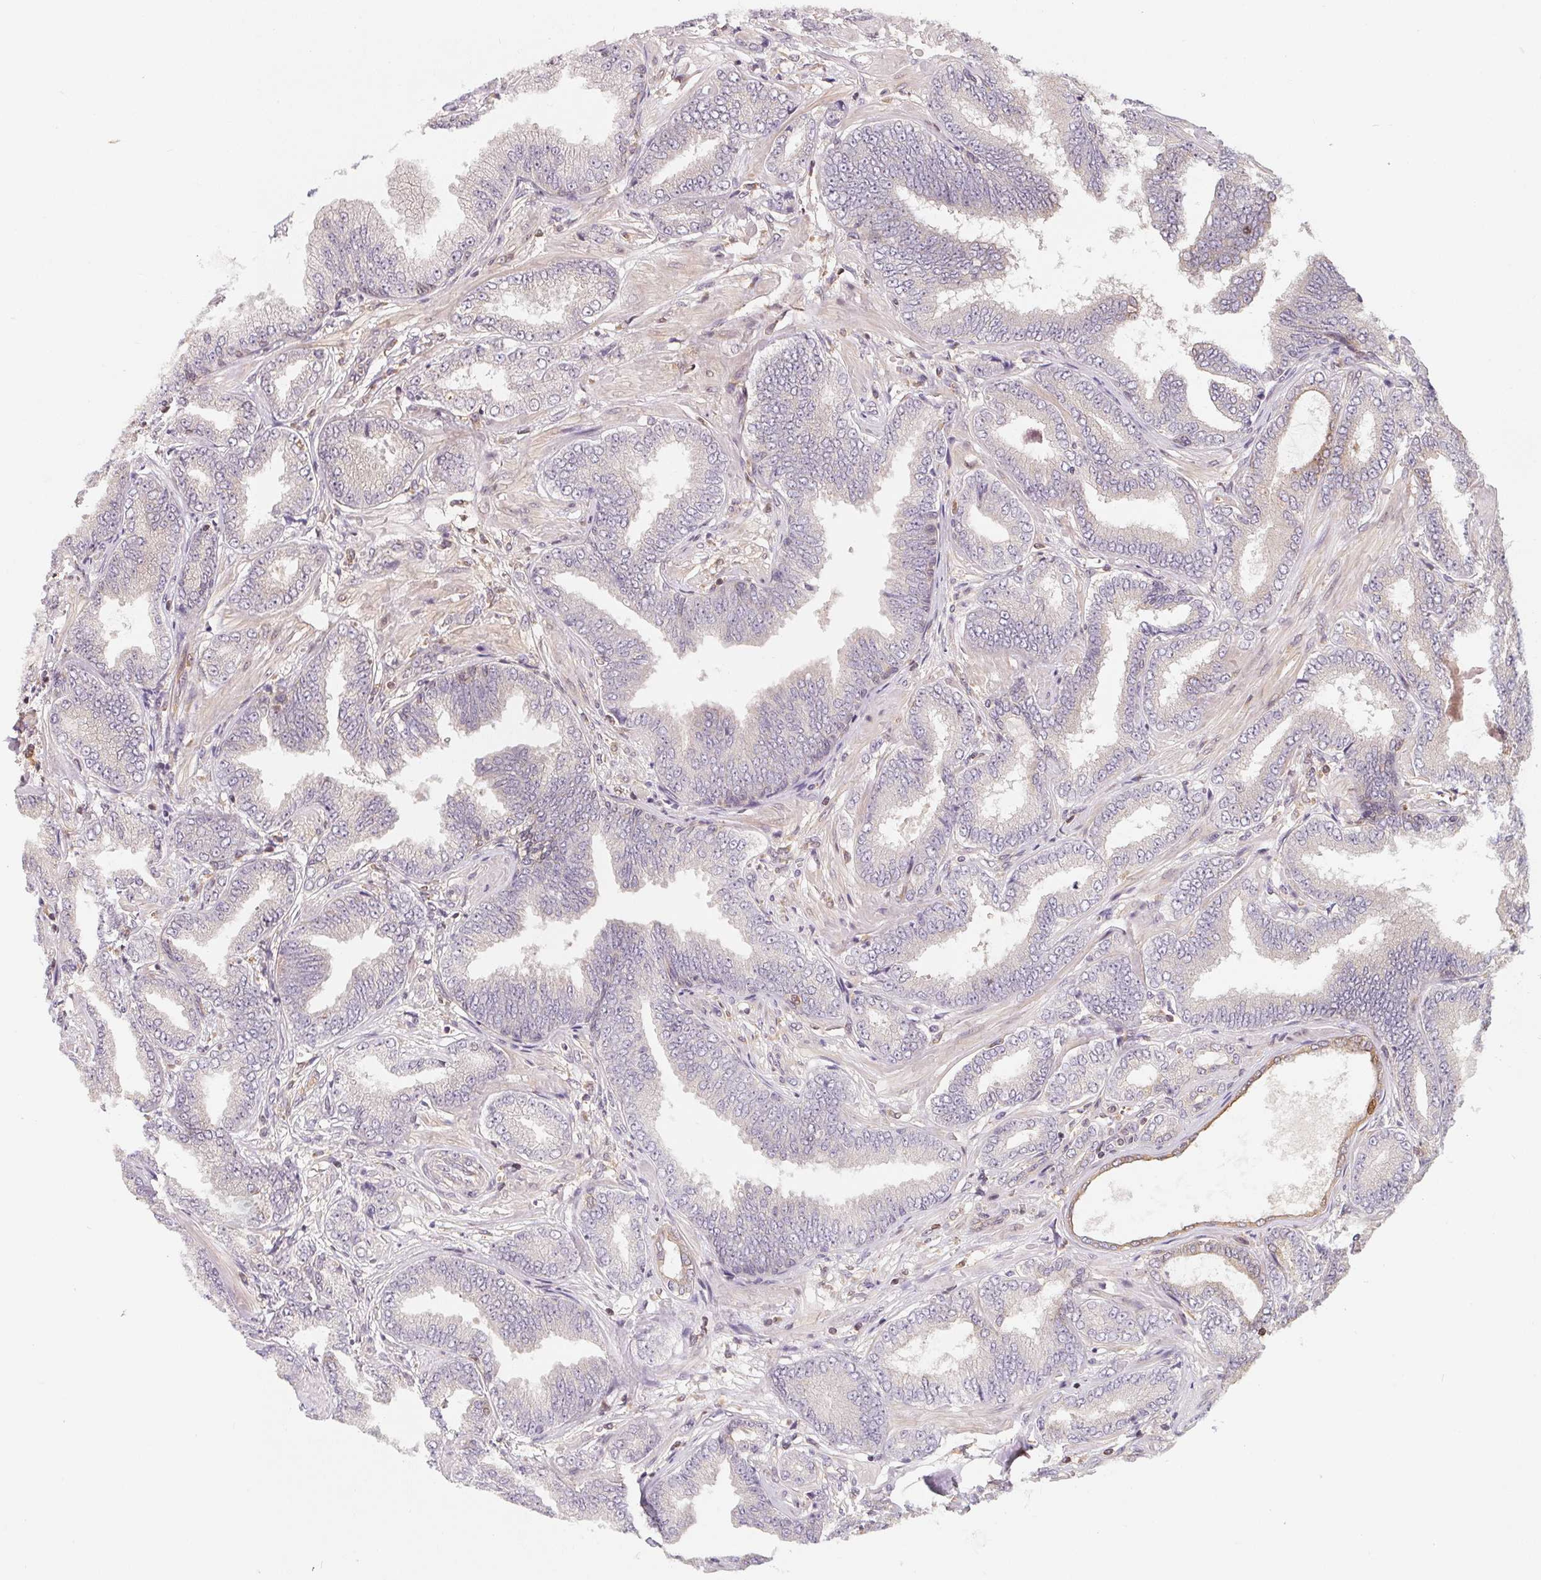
{"staining": {"intensity": "weak", "quantity": "<25%", "location": "cytoplasmic/membranous"}, "tissue": "prostate cancer", "cell_type": "Tumor cells", "image_type": "cancer", "snomed": [{"axis": "morphology", "description": "Adenocarcinoma, Low grade"}, {"axis": "topography", "description": "Prostate"}], "caption": "High power microscopy histopathology image of an immunohistochemistry image of prostate cancer (adenocarcinoma (low-grade)), revealing no significant positivity in tumor cells.", "gene": "ANKRD13A", "patient": {"sex": "male", "age": 55}}